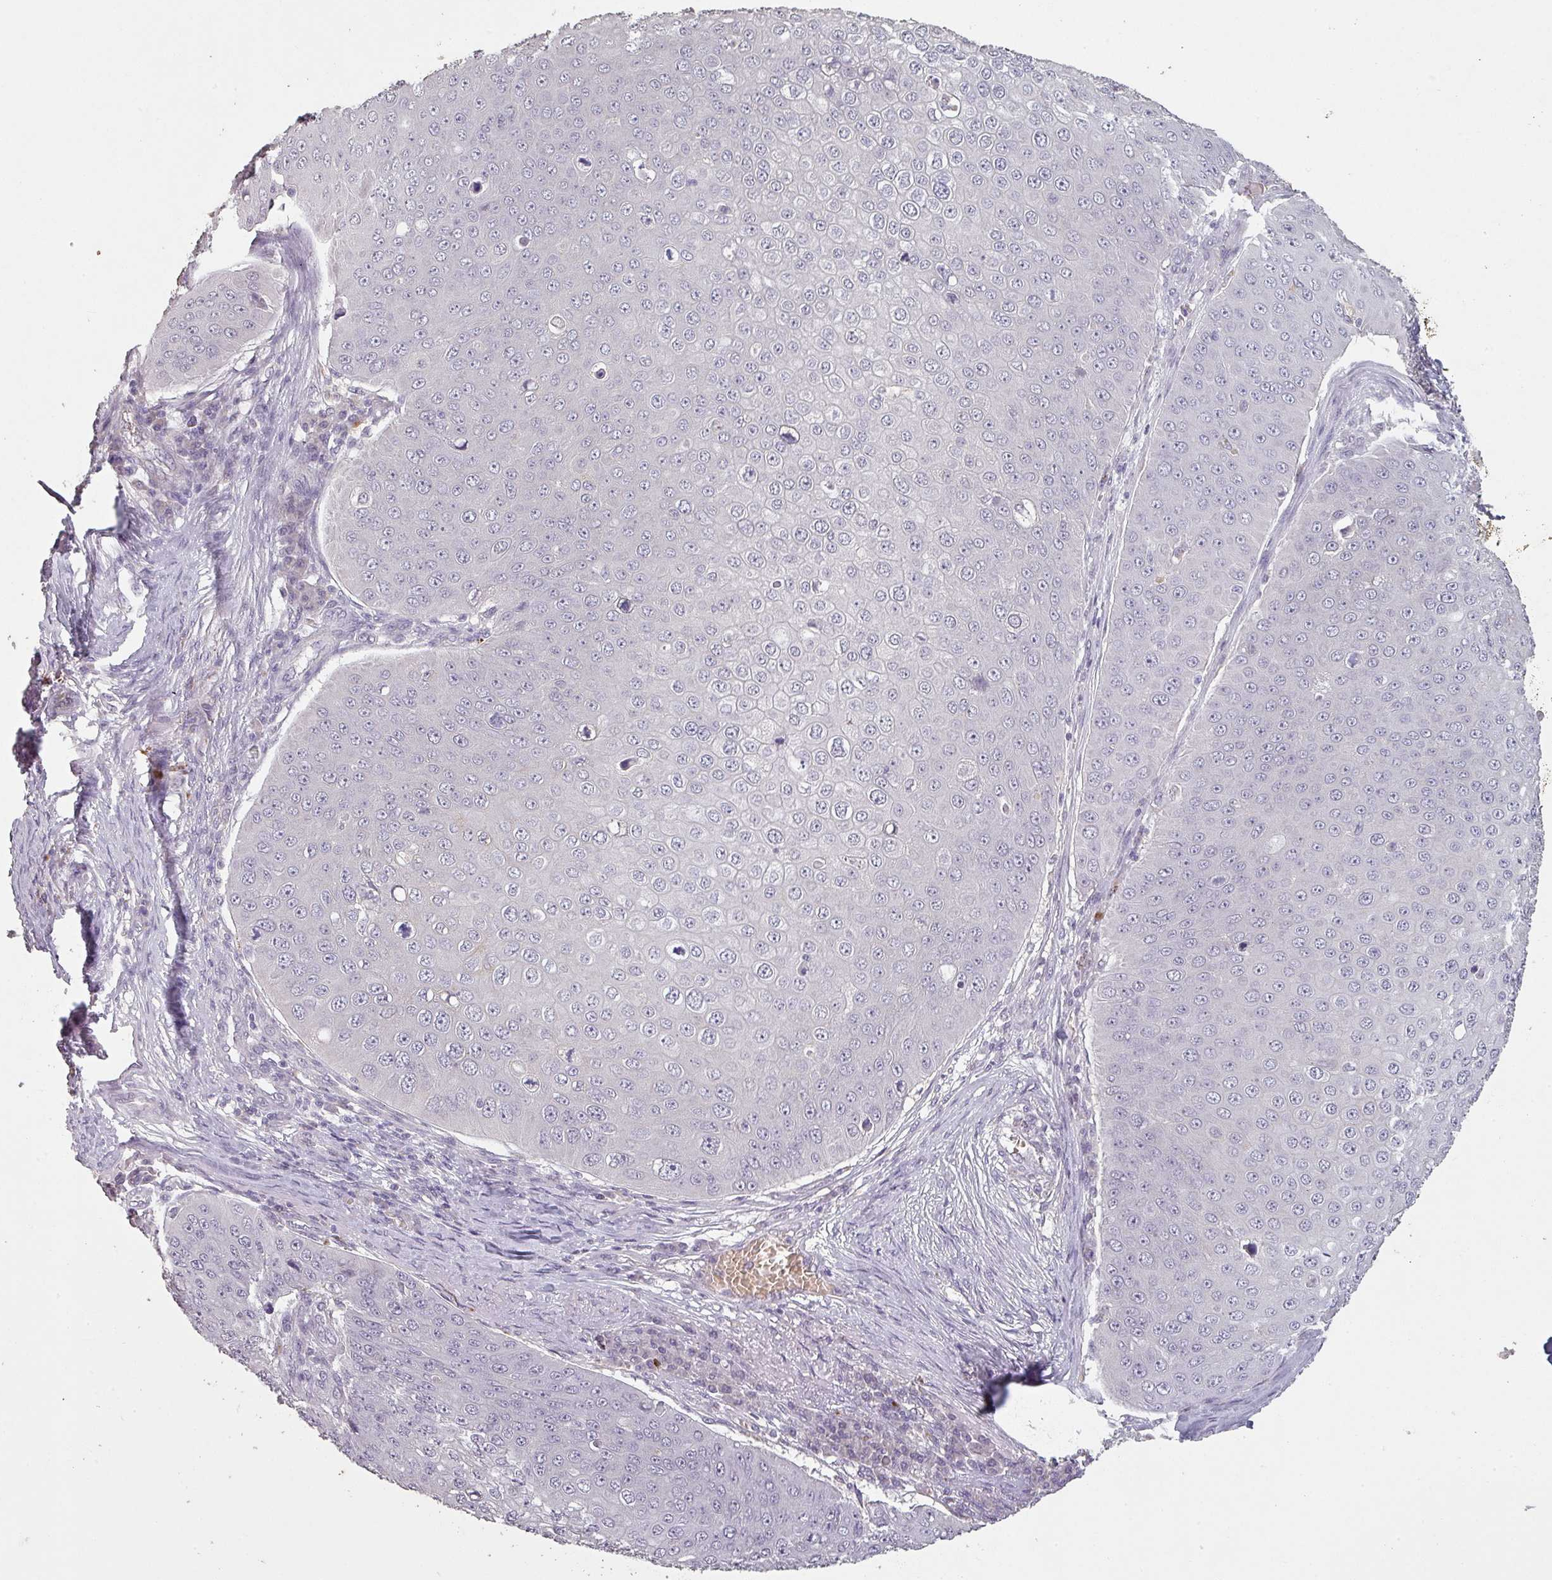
{"staining": {"intensity": "negative", "quantity": "none", "location": "none"}, "tissue": "skin cancer", "cell_type": "Tumor cells", "image_type": "cancer", "snomed": [{"axis": "morphology", "description": "Squamous cell carcinoma, NOS"}, {"axis": "topography", "description": "Skin"}], "caption": "Immunohistochemistry histopathology image of human squamous cell carcinoma (skin) stained for a protein (brown), which demonstrates no expression in tumor cells.", "gene": "LYPLA1", "patient": {"sex": "male", "age": 71}}